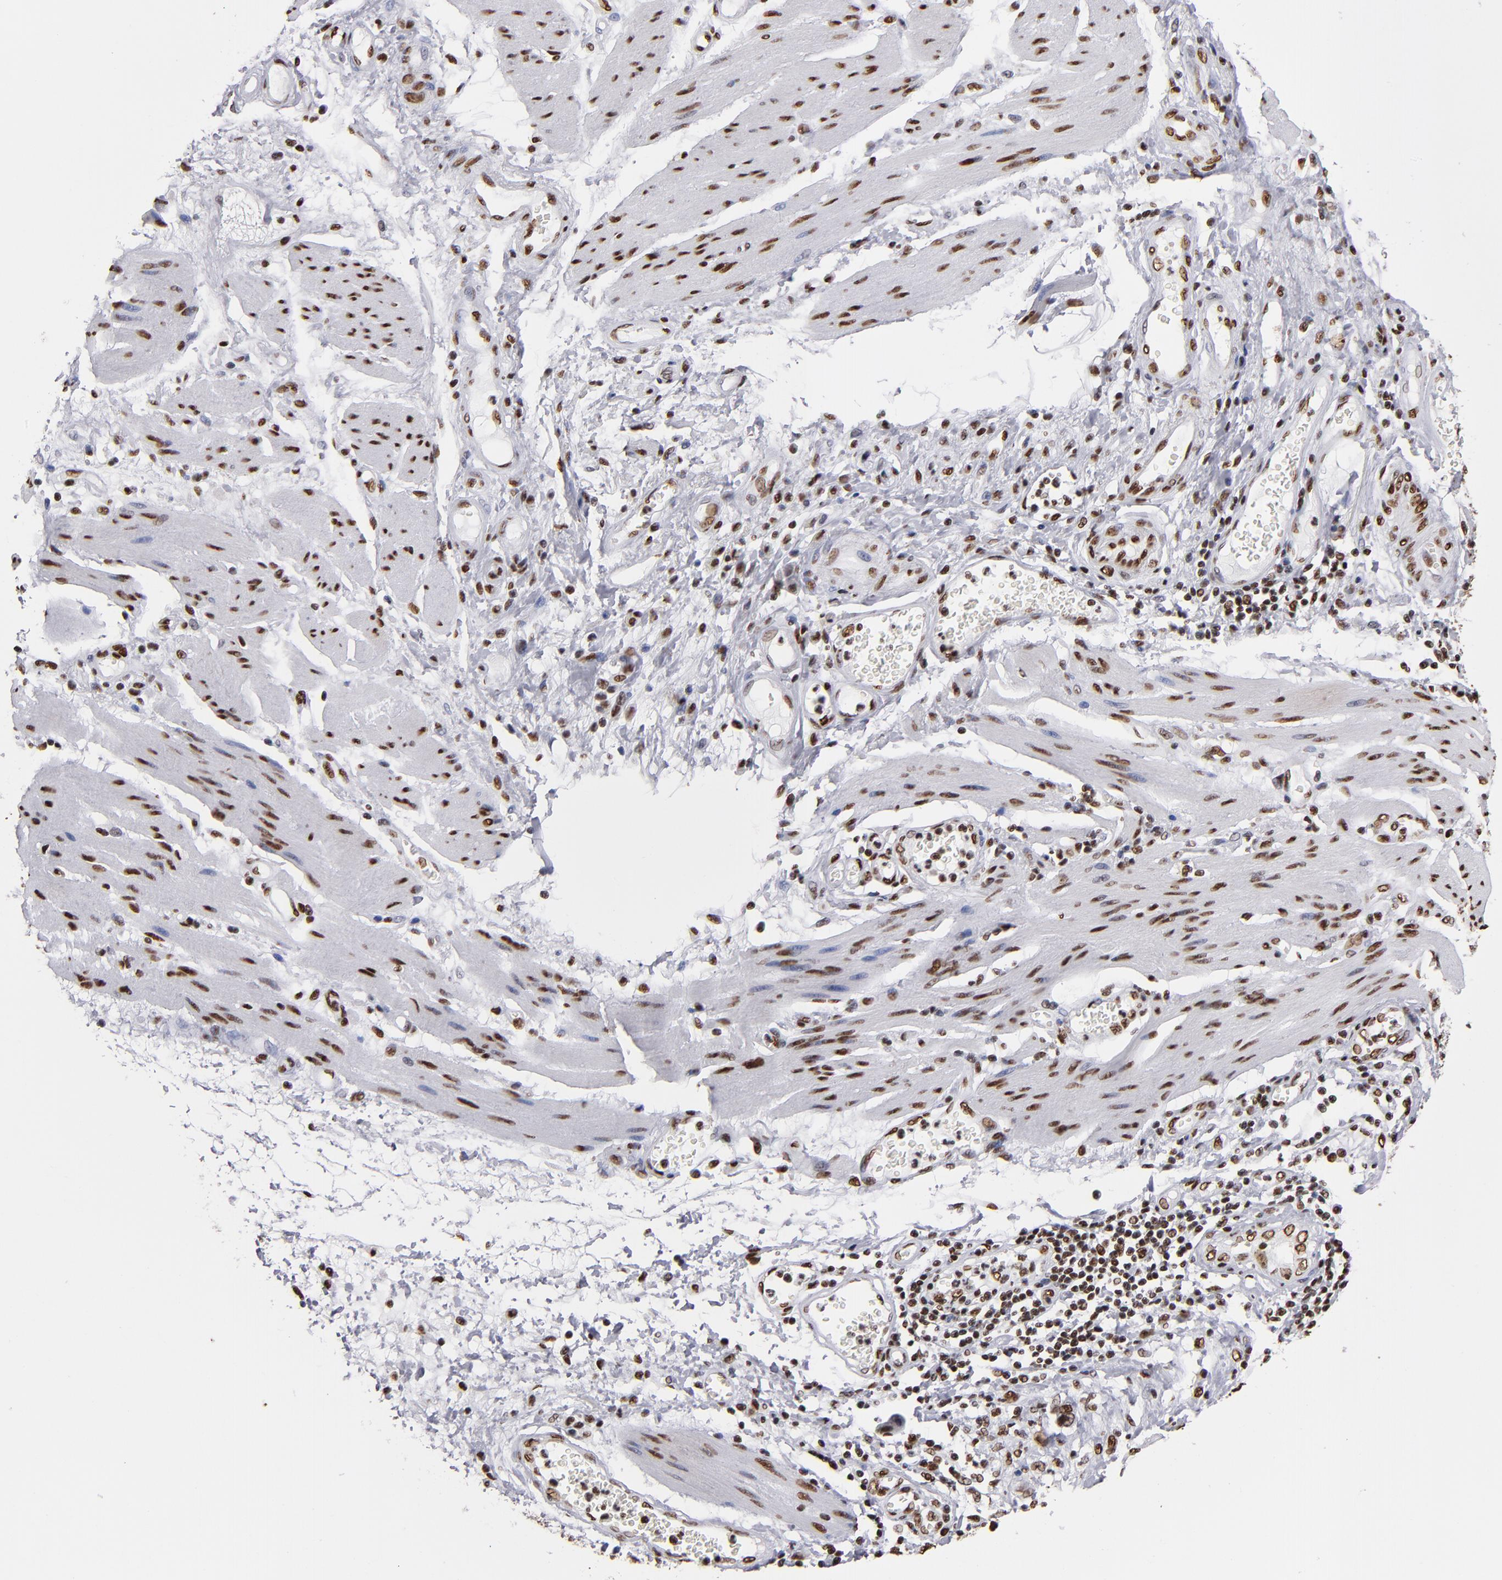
{"staining": {"intensity": "moderate", "quantity": ">75%", "location": "nuclear"}, "tissue": "stomach cancer", "cell_type": "Tumor cells", "image_type": "cancer", "snomed": [{"axis": "morphology", "description": "Adenocarcinoma, NOS"}, {"axis": "topography", "description": "Pancreas"}, {"axis": "topography", "description": "Stomach, upper"}], "caption": "Stomach adenocarcinoma stained with a protein marker reveals moderate staining in tumor cells.", "gene": "MRE11", "patient": {"sex": "male", "age": 77}}